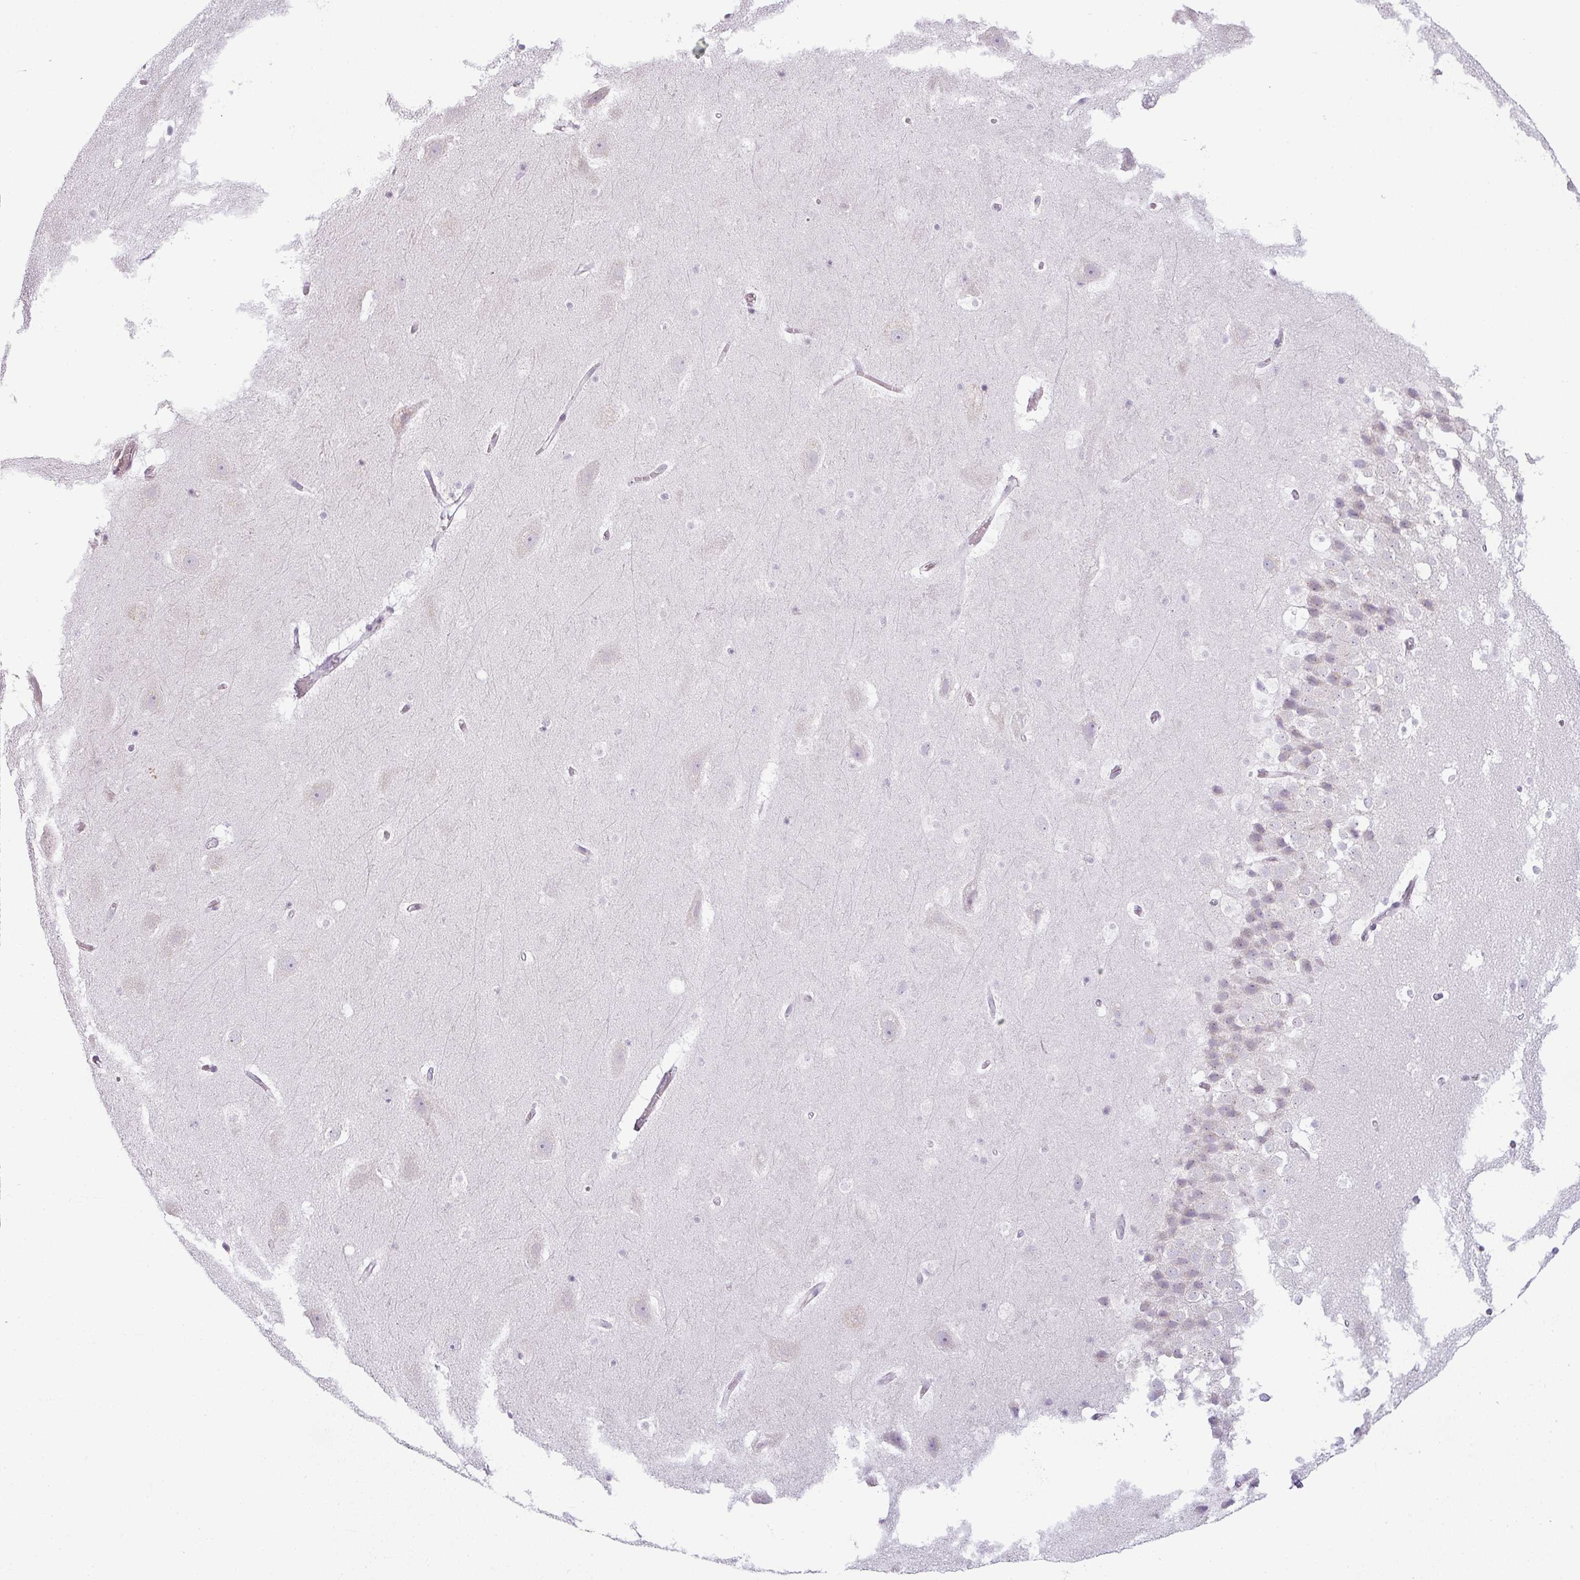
{"staining": {"intensity": "negative", "quantity": "none", "location": "none"}, "tissue": "hippocampus", "cell_type": "Glial cells", "image_type": "normal", "snomed": [{"axis": "morphology", "description": "Normal tissue, NOS"}, {"axis": "topography", "description": "Hippocampus"}], "caption": "A photomicrograph of hippocampus stained for a protein reveals no brown staining in glial cells. (Stains: DAB immunohistochemistry with hematoxylin counter stain, Microscopy: brightfield microscopy at high magnification).", "gene": "CCDC144A", "patient": {"sex": "male", "age": 37}}